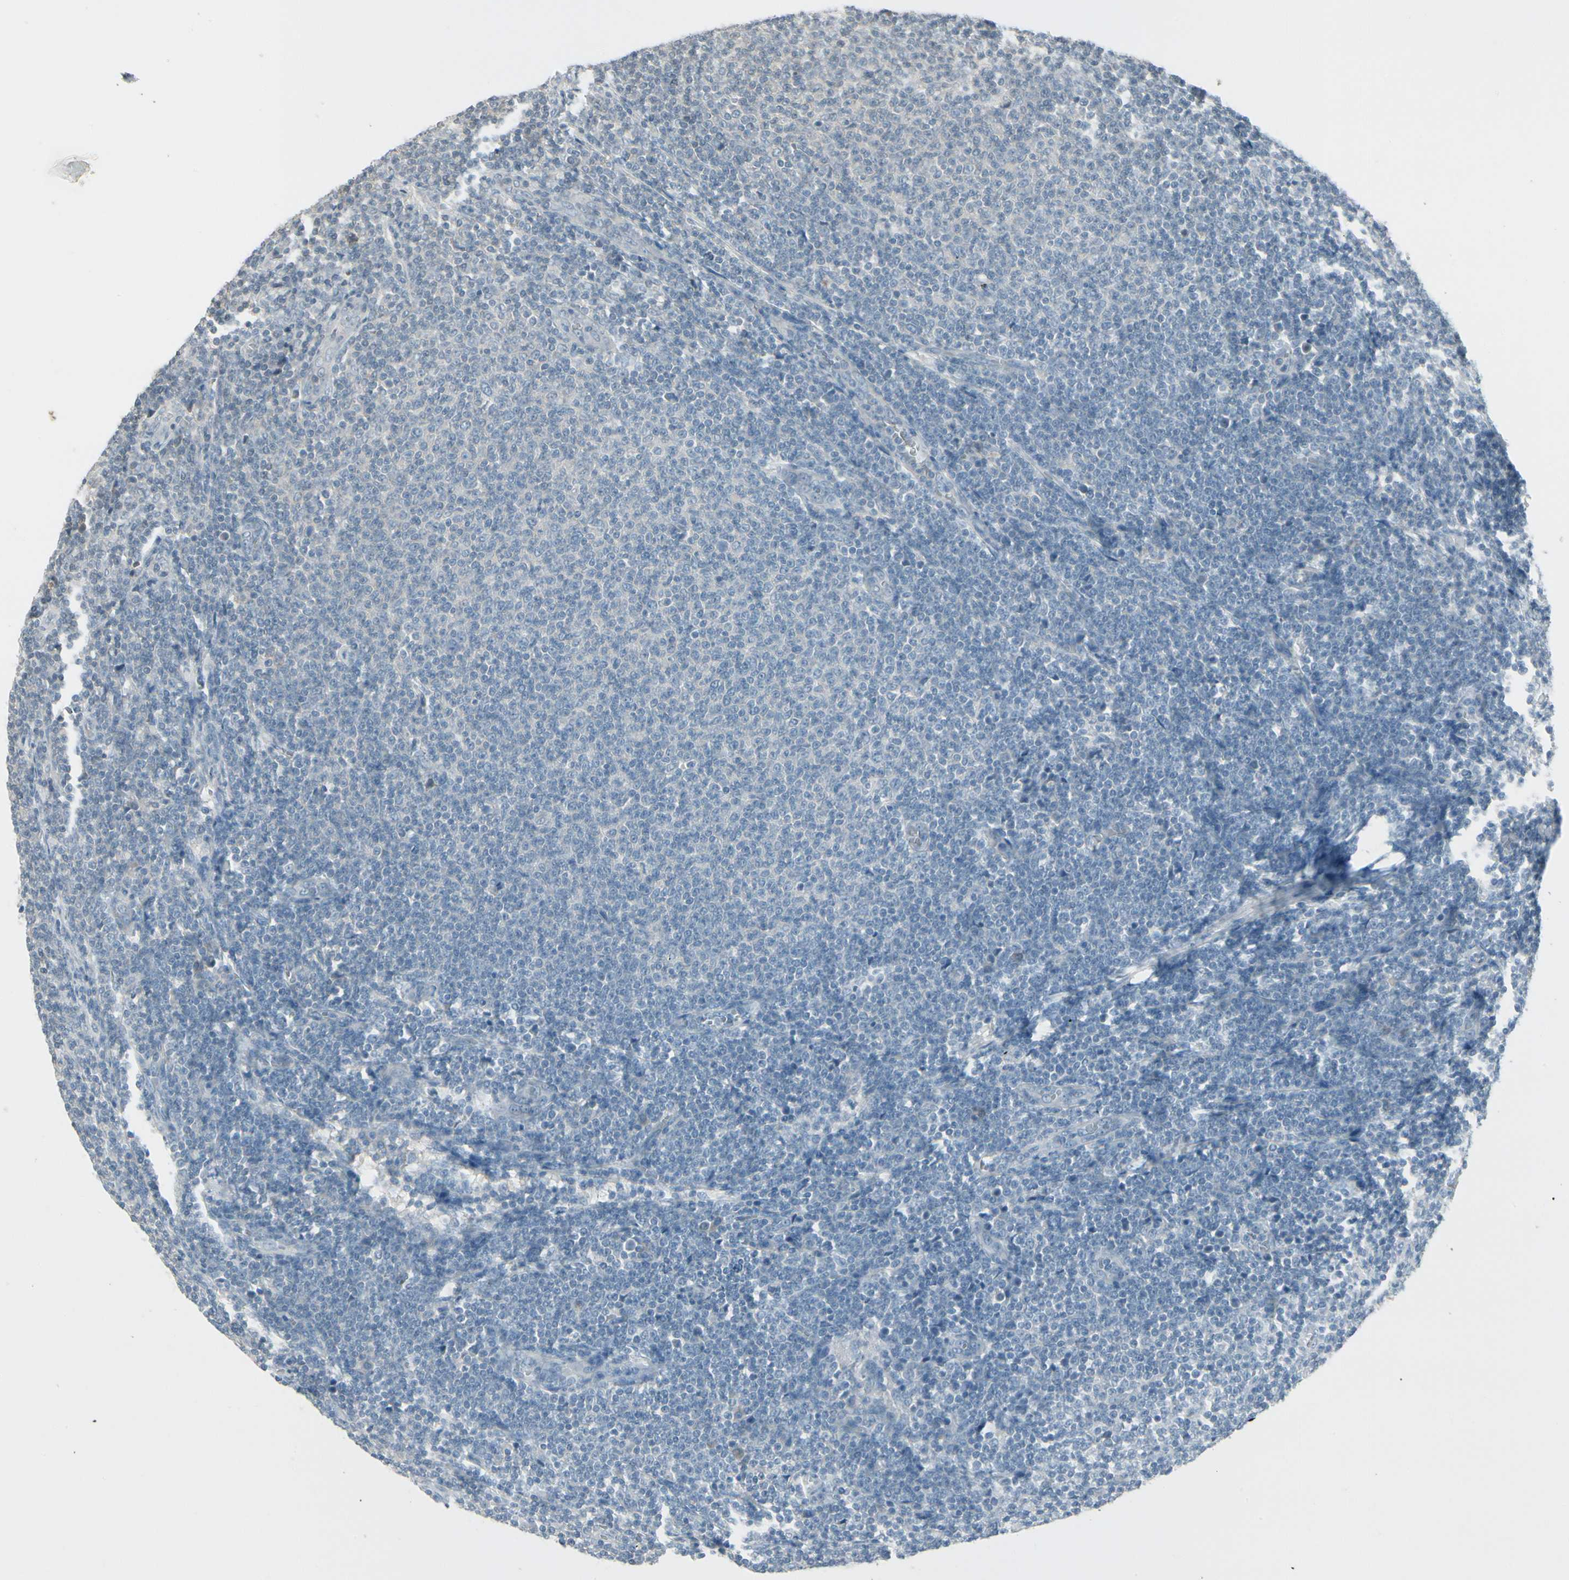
{"staining": {"intensity": "negative", "quantity": "none", "location": "none"}, "tissue": "lymphoma", "cell_type": "Tumor cells", "image_type": "cancer", "snomed": [{"axis": "morphology", "description": "Malignant lymphoma, non-Hodgkin's type, Low grade"}, {"axis": "topography", "description": "Lymph node"}], "caption": "High power microscopy histopathology image of an IHC photomicrograph of lymphoma, revealing no significant positivity in tumor cells.", "gene": "ARG2", "patient": {"sex": "male", "age": 66}}